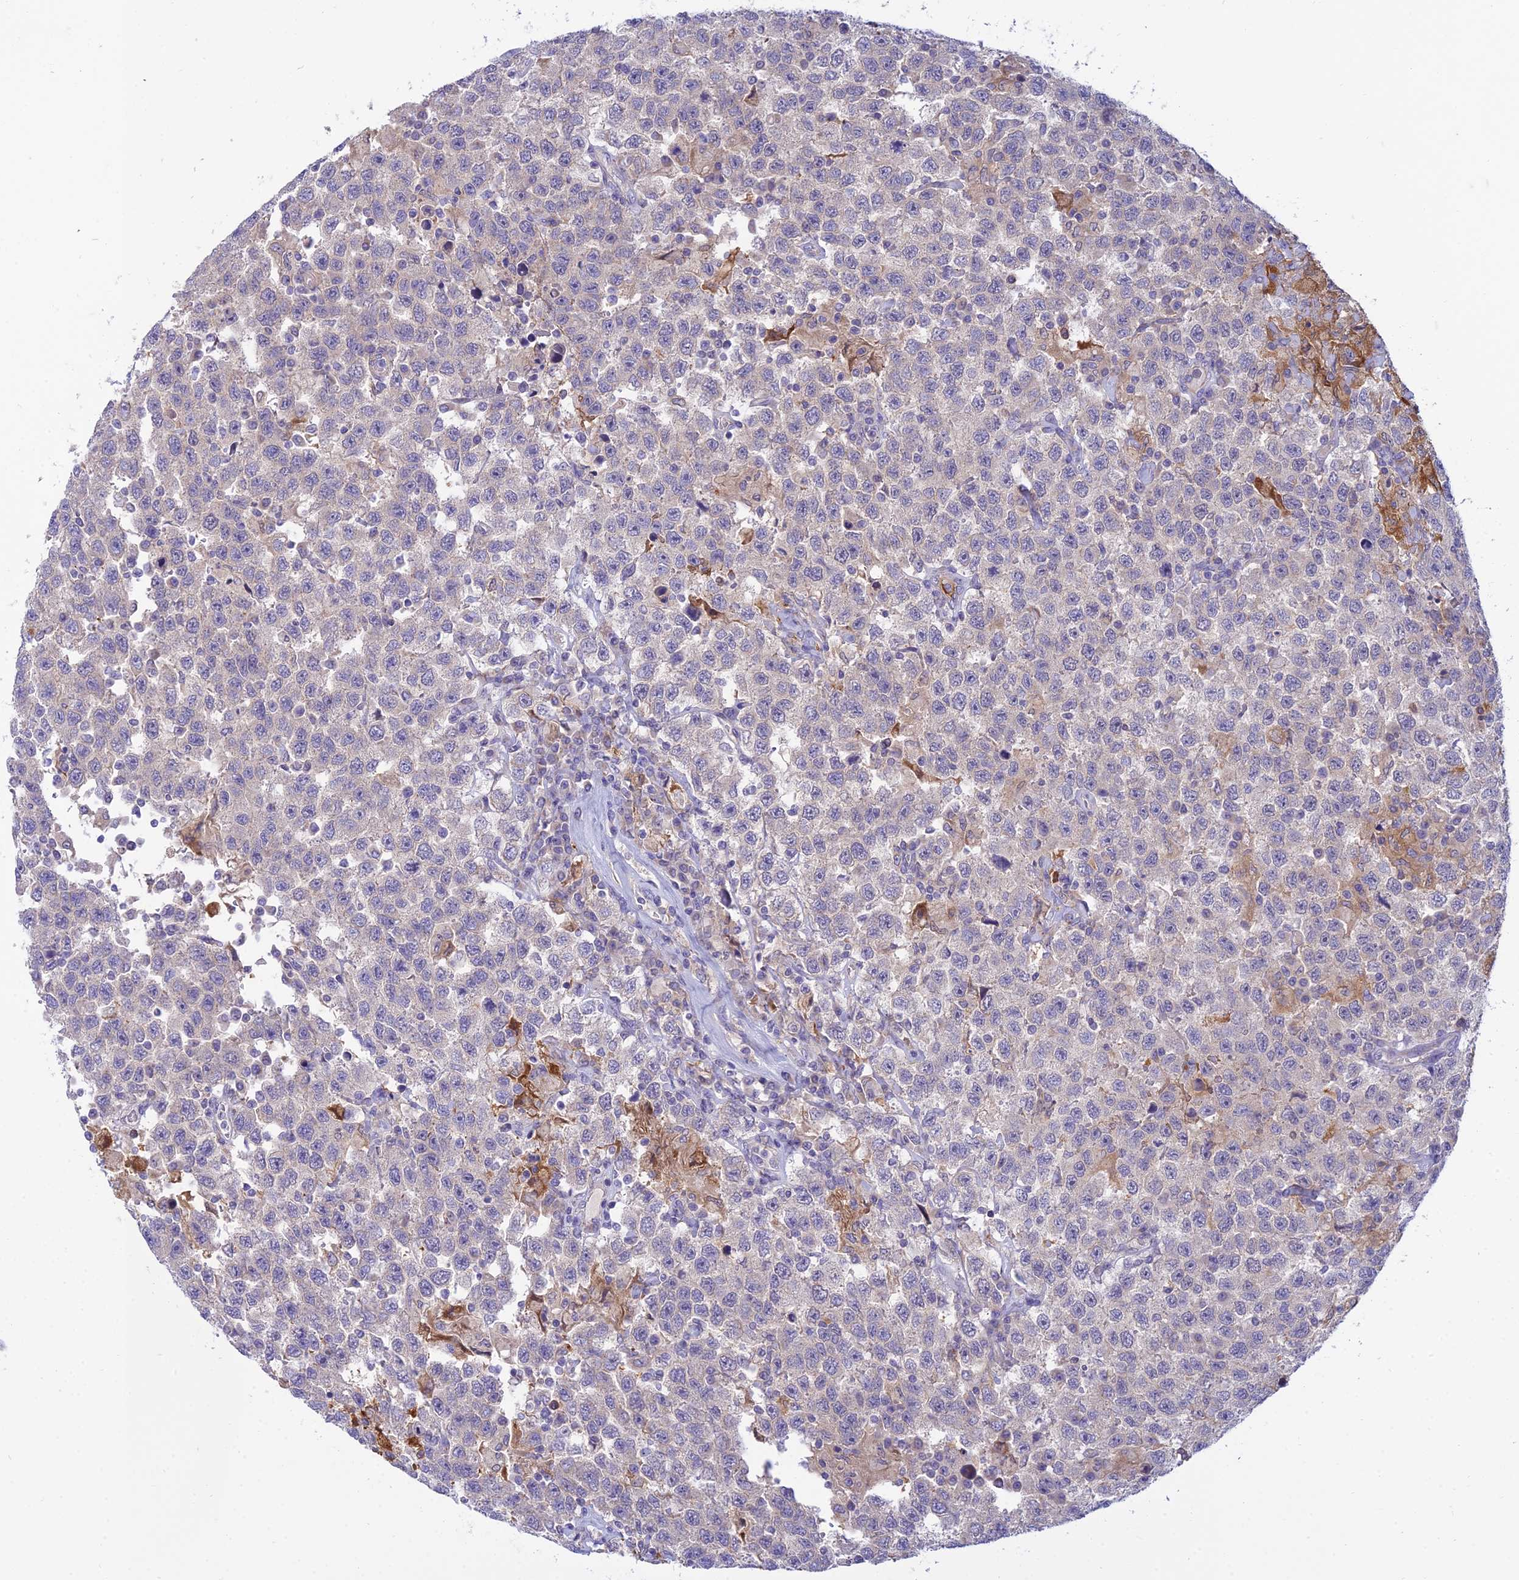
{"staining": {"intensity": "negative", "quantity": "none", "location": "none"}, "tissue": "testis cancer", "cell_type": "Tumor cells", "image_type": "cancer", "snomed": [{"axis": "morphology", "description": "Seminoma, NOS"}, {"axis": "topography", "description": "Testis"}], "caption": "A high-resolution histopathology image shows IHC staining of testis cancer, which exhibits no significant expression in tumor cells.", "gene": "DUS2", "patient": {"sex": "male", "age": 41}}